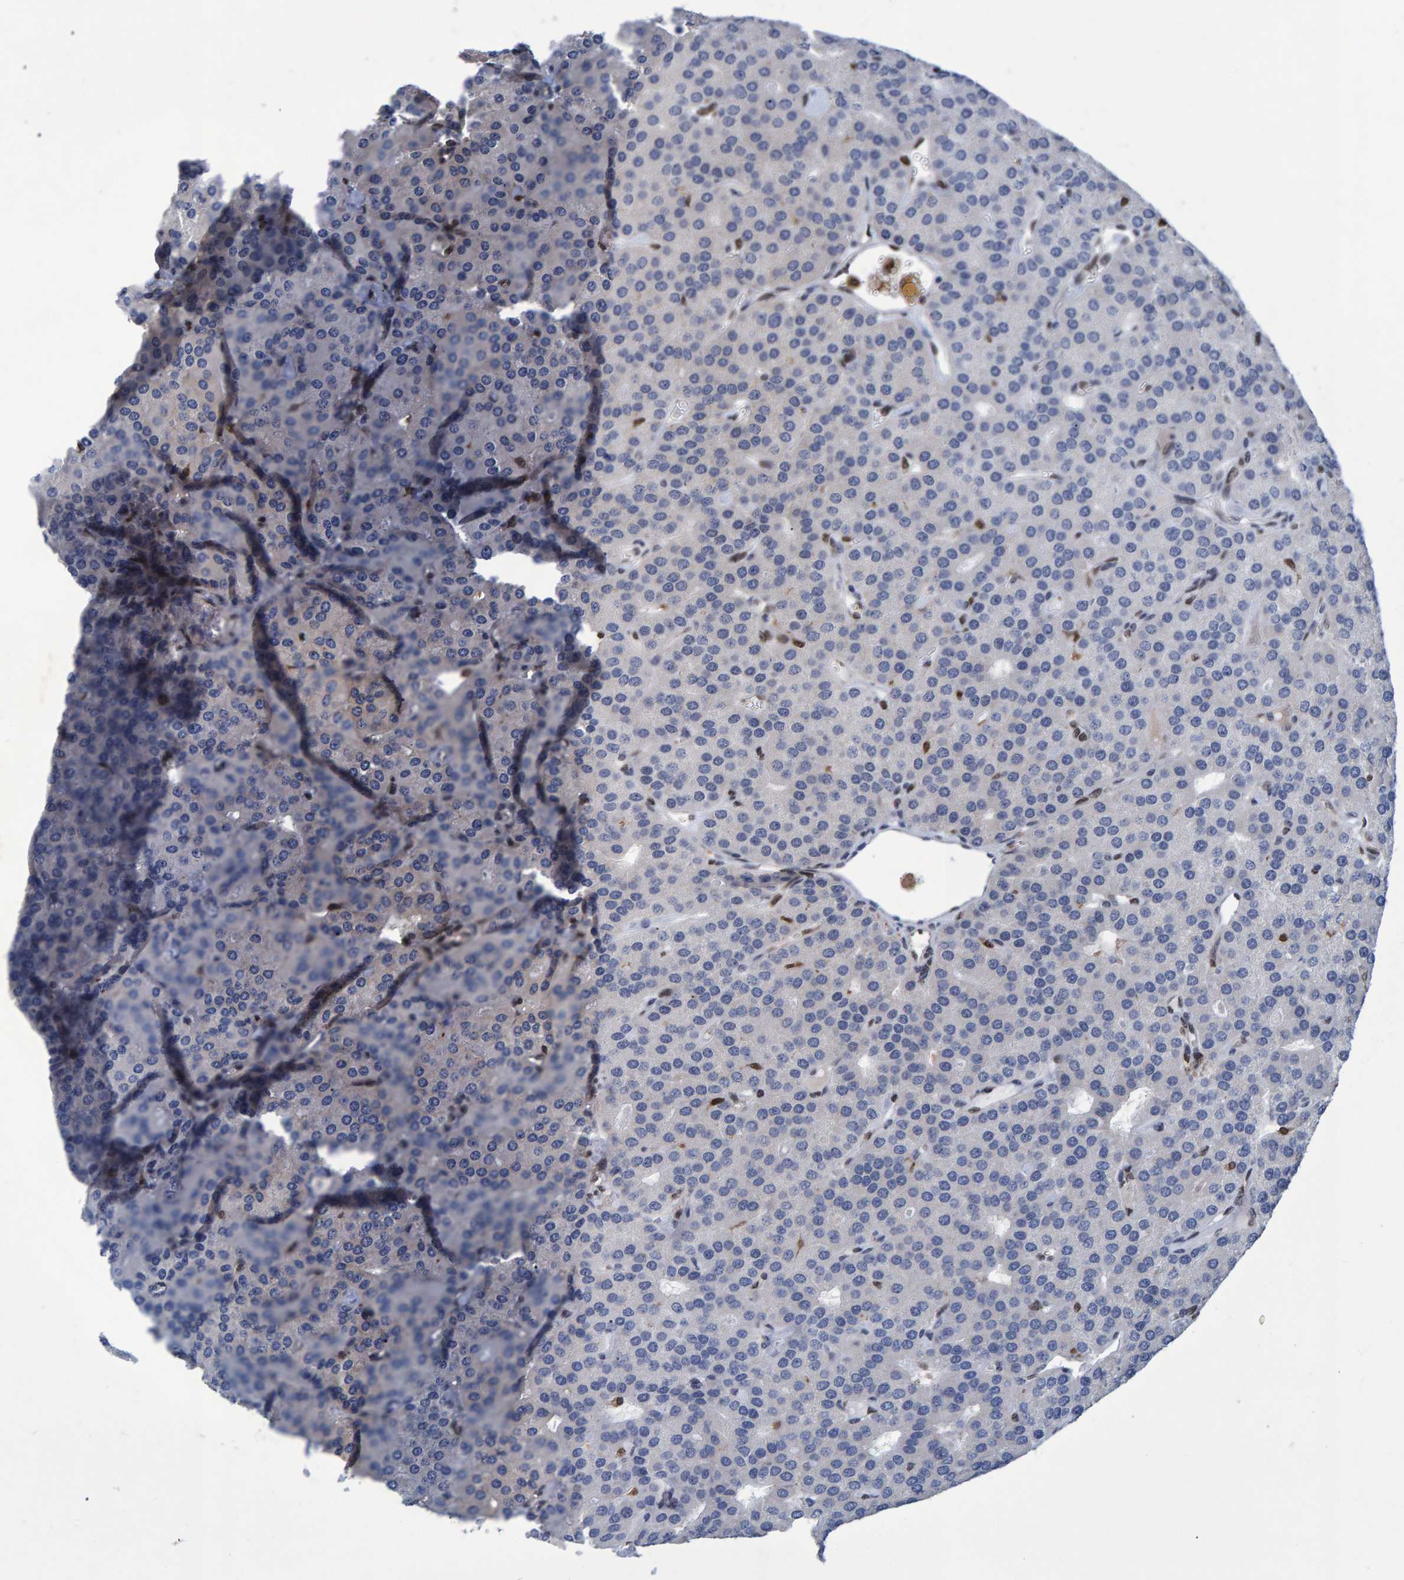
{"staining": {"intensity": "negative", "quantity": "none", "location": "none"}, "tissue": "parathyroid gland", "cell_type": "Glandular cells", "image_type": "normal", "snomed": [{"axis": "morphology", "description": "Normal tissue, NOS"}, {"axis": "morphology", "description": "Adenoma, NOS"}, {"axis": "topography", "description": "Parathyroid gland"}], "caption": "Parathyroid gland stained for a protein using IHC displays no staining glandular cells.", "gene": "QKI", "patient": {"sex": "female", "age": 86}}